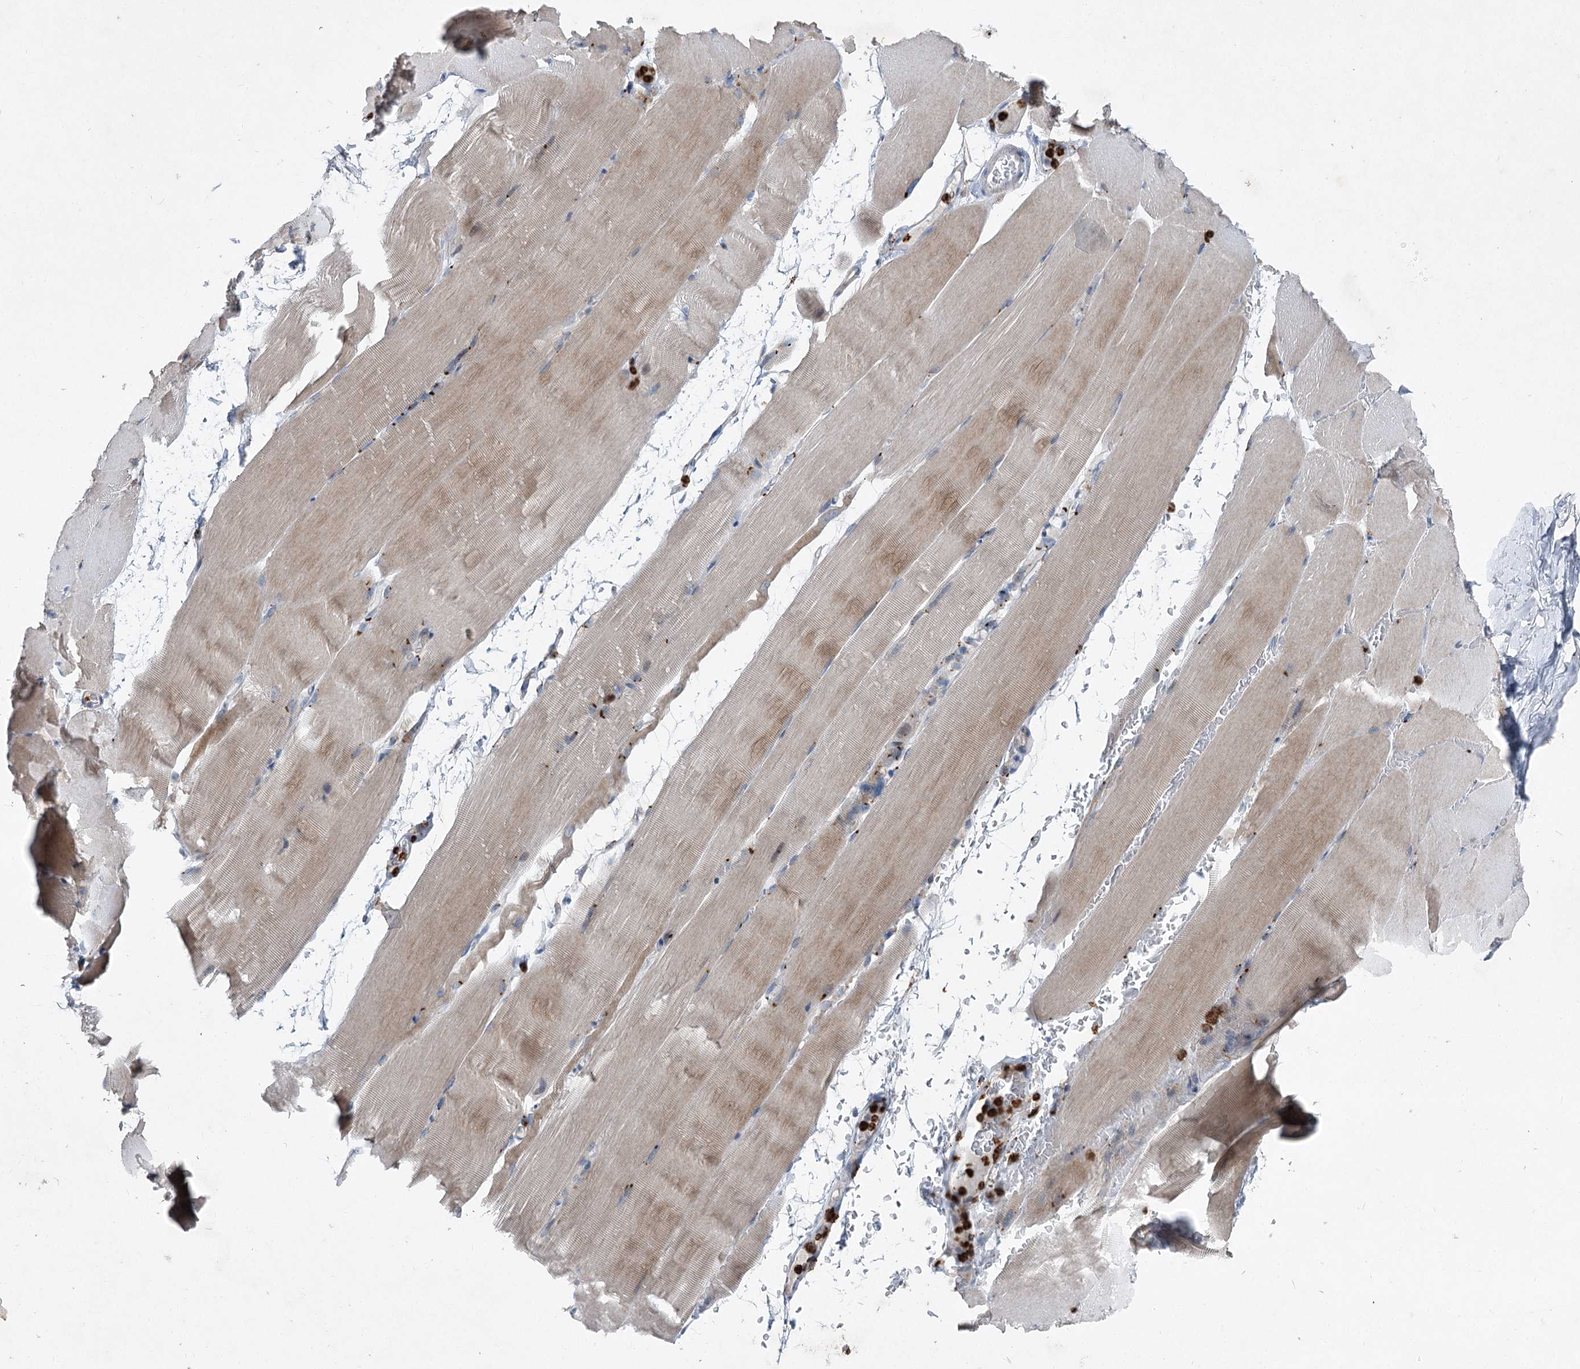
{"staining": {"intensity": "weak", "quantity": "<25%", "location": "cytoplasmic/membranous"}, "tissue": "skeletal muscle", "cell_type": "Myocytes", "image_type": "normal", "snomed": [{"axis": "morphology", "description": "Normal tissue, NOS"}, {"axis": "topography", "description": "Skeletal muscle"}, {"axis": "topography", "description": "Parathyroid gland"}], "caption": "Myocytes are negative for protein expression in normal human skeletal muscle. (Immunohistochemistry, brightfield microscopy, high magnification).", "gene": "ENSG00000285330", "patient": {"sex": "female", "age": 37}}